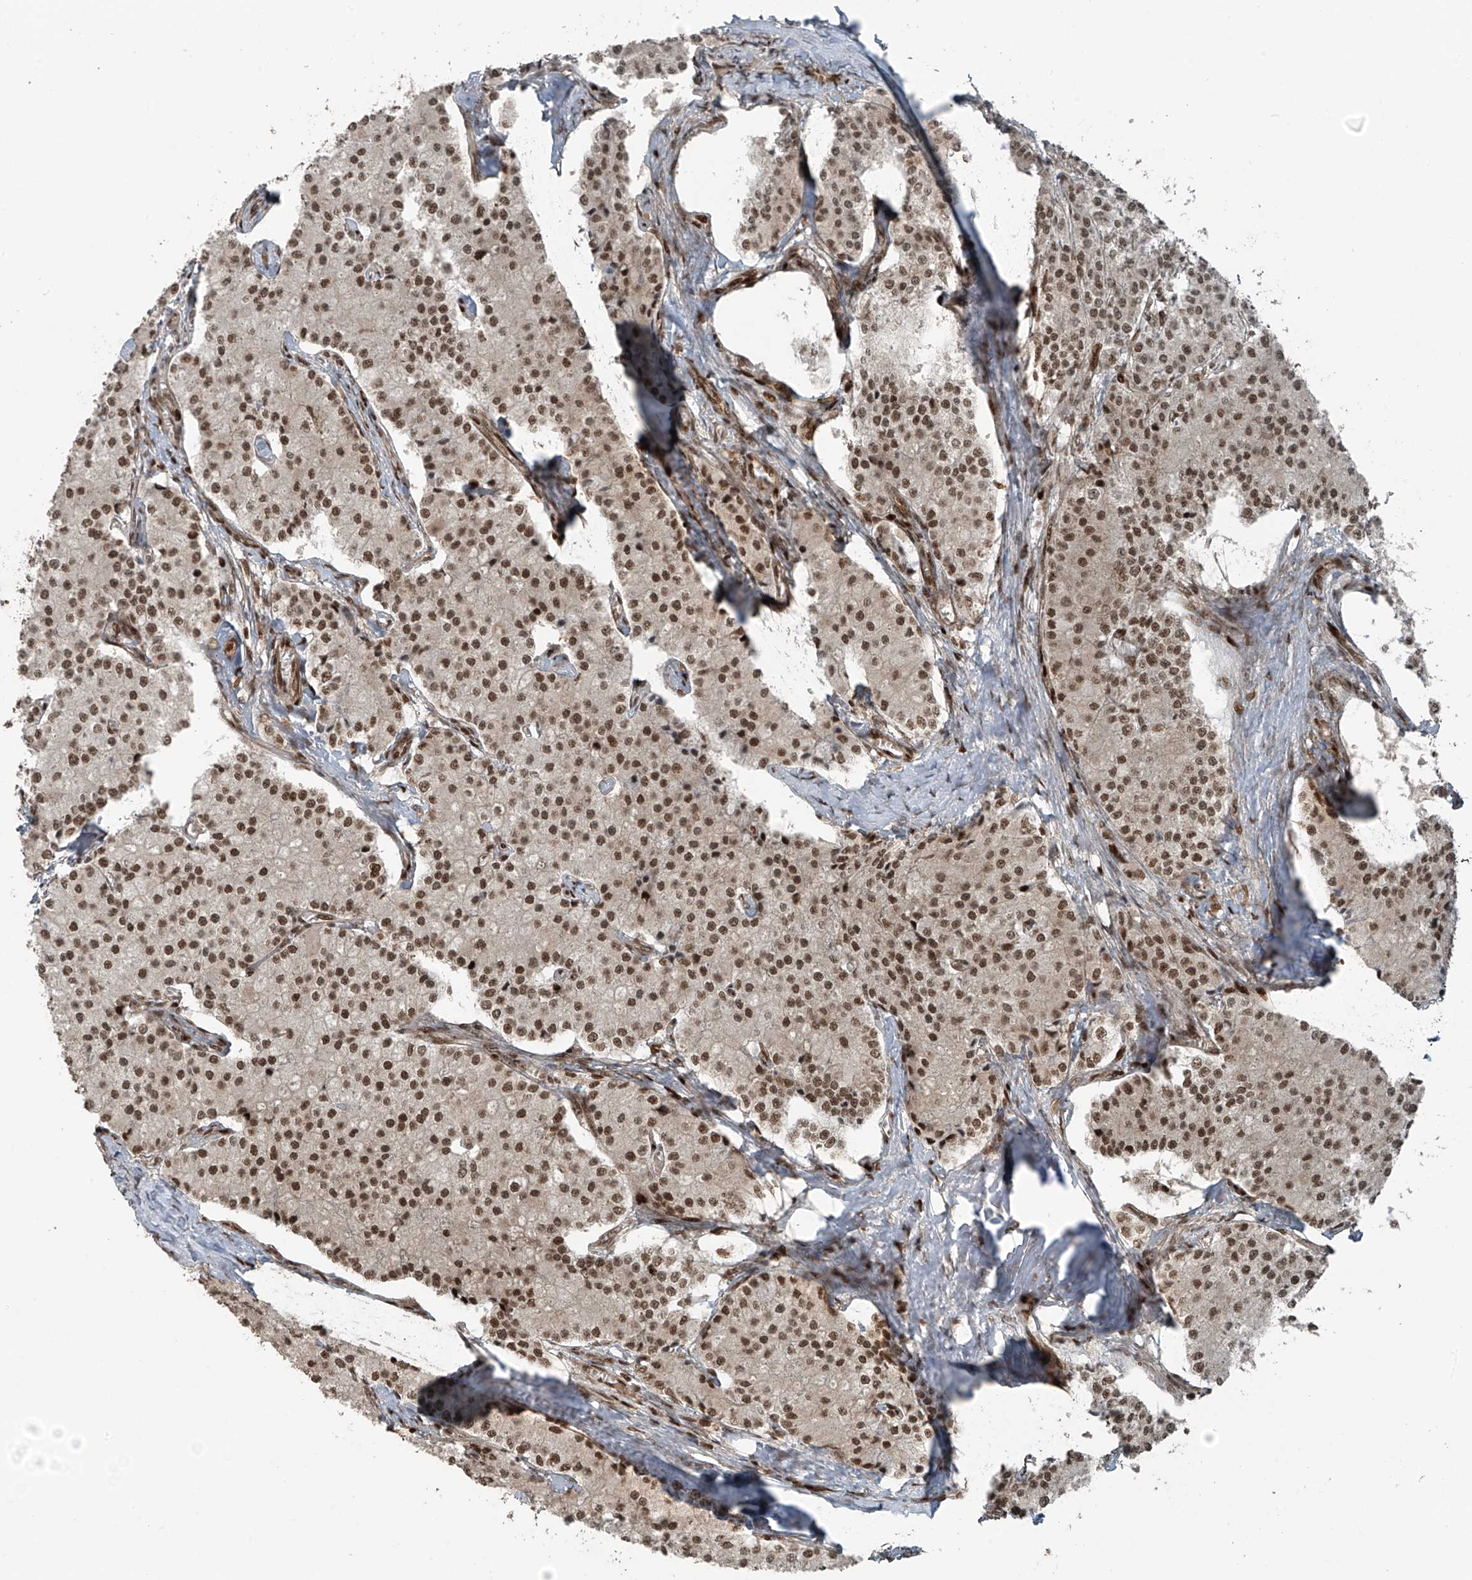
{"staining": {"intensity": "strong", "quantity": ">75%", "location": "nuclear"}, "tissue": "carcinoid", "cell_type": "Tumor cells", "image_type": "cancer", "snomed": [{"axis": "morphology", "description": "Carcinoid, malignant, NOS"}, {"axis": "topography", "description": "Colon"}], "caption": "IHC of carcinoid shows high levels of strong nuclear expression in approximately >75% of tumor cells. The staining was performed using DAB (3,3'-diaminobenzidine) to visualize the protein expression in brown, while the nuclei were stained in blue with hematoxylin (Magnification: 20x).", "gene": "PCNP", "patient": {"sex": "female", "age": 52}}